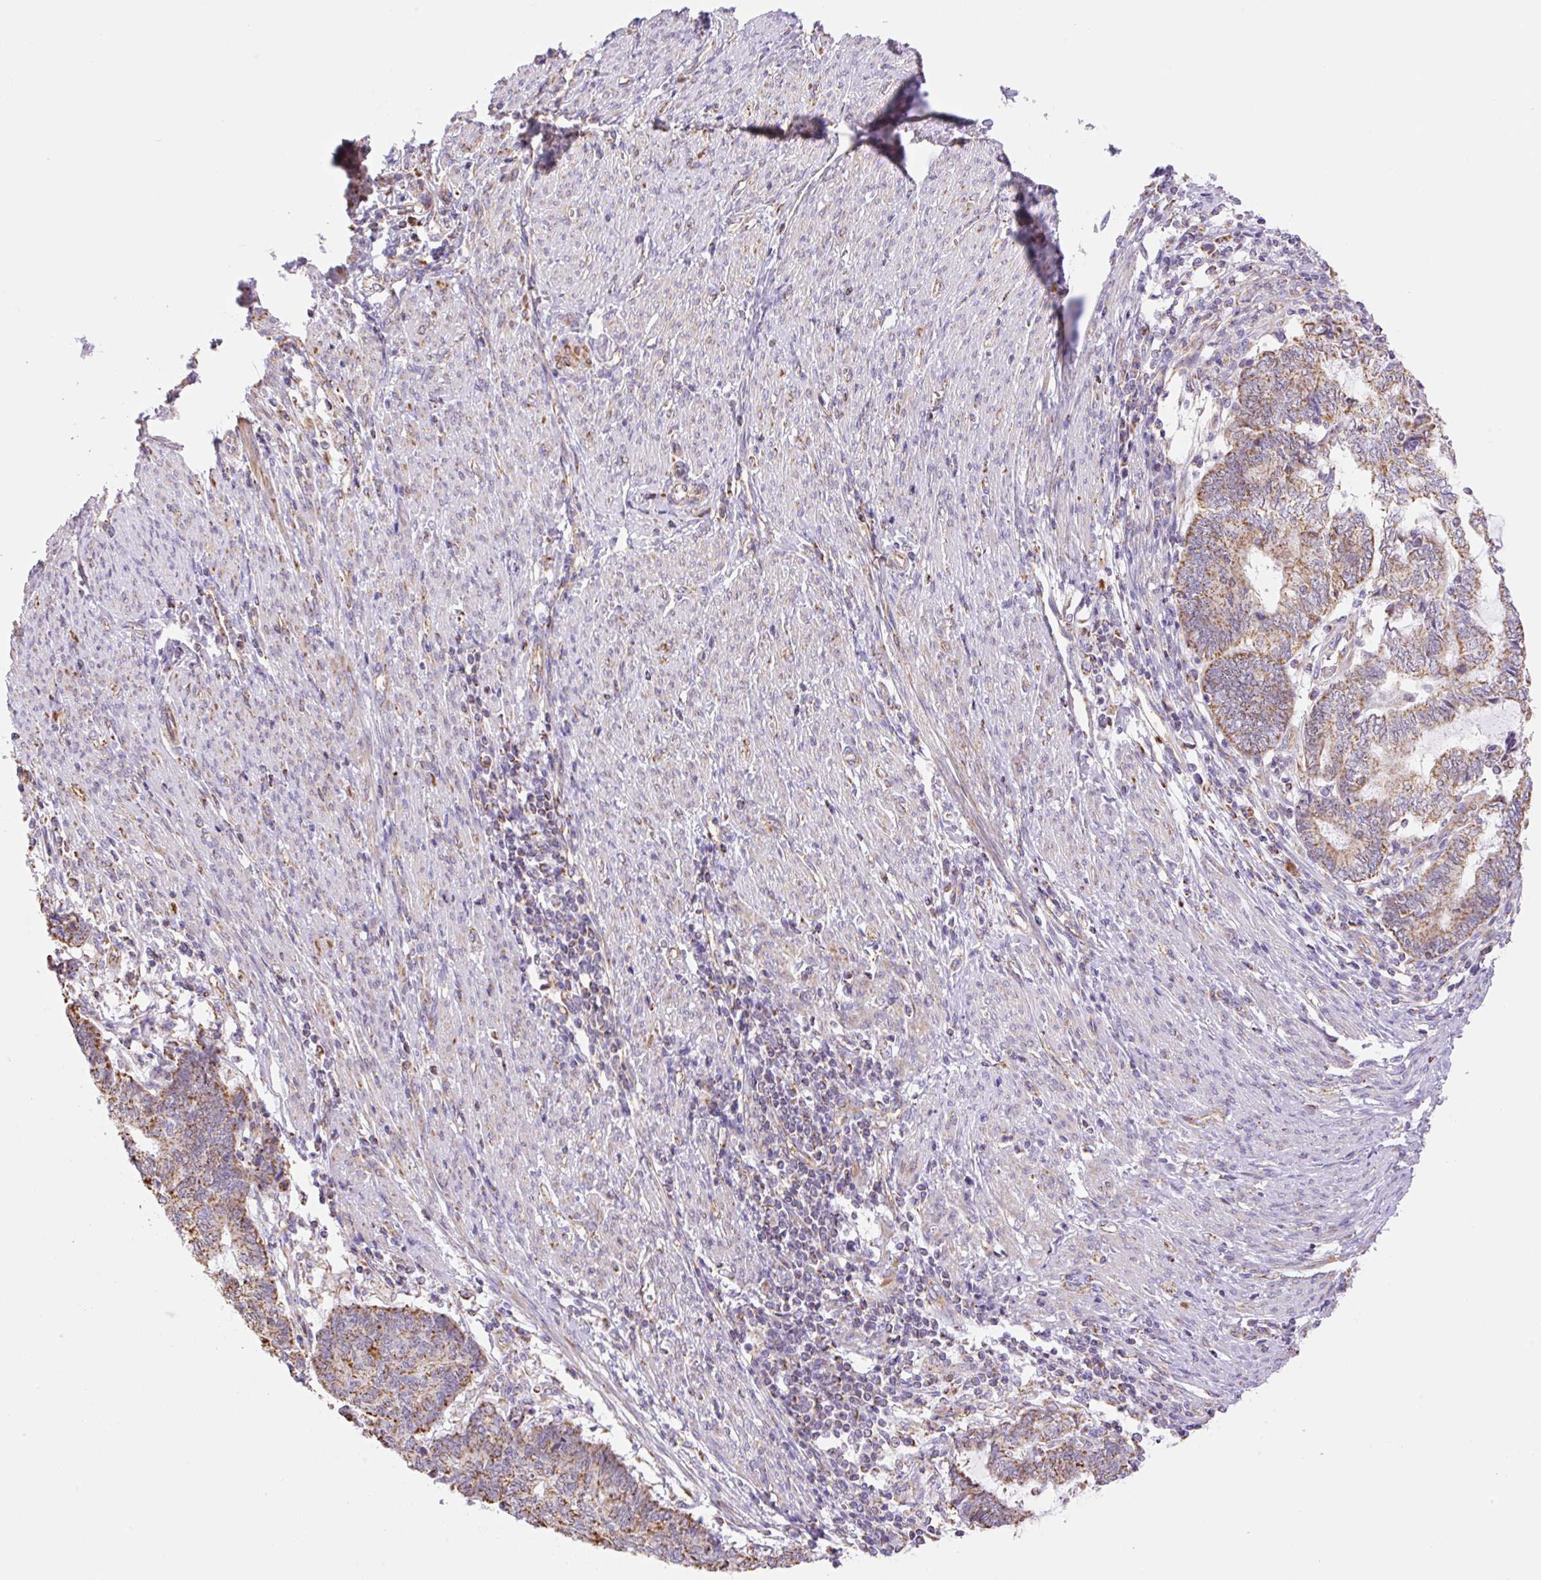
{"staining": {"intensity": "moderate", "quantity": ">75%", "location": "cytoplasmic/membranous"}, "tissue": "endometrial cancer", "cell_type": "Tumor cells", "image_type": "cancer", "snomed": [{"axis": "morphology", "description": "Adenocarcinoma, NOS"}, {"axis": "topography", "description": "Uterus"}, {"axis": "topography", "description": "Endometrium"}], "caption": "Tumor cells reveal medium levels of moderate cytoplasmic/membranous positivity in approximately >75% of cells in adenocarcinoma (endometrial). (DAB (3,3'-diaminobenzidine) = brown stain, brightfield microscopy at high magnification).", "gene": "ESAM", "patient": {"sex": "female", "age": 70}}